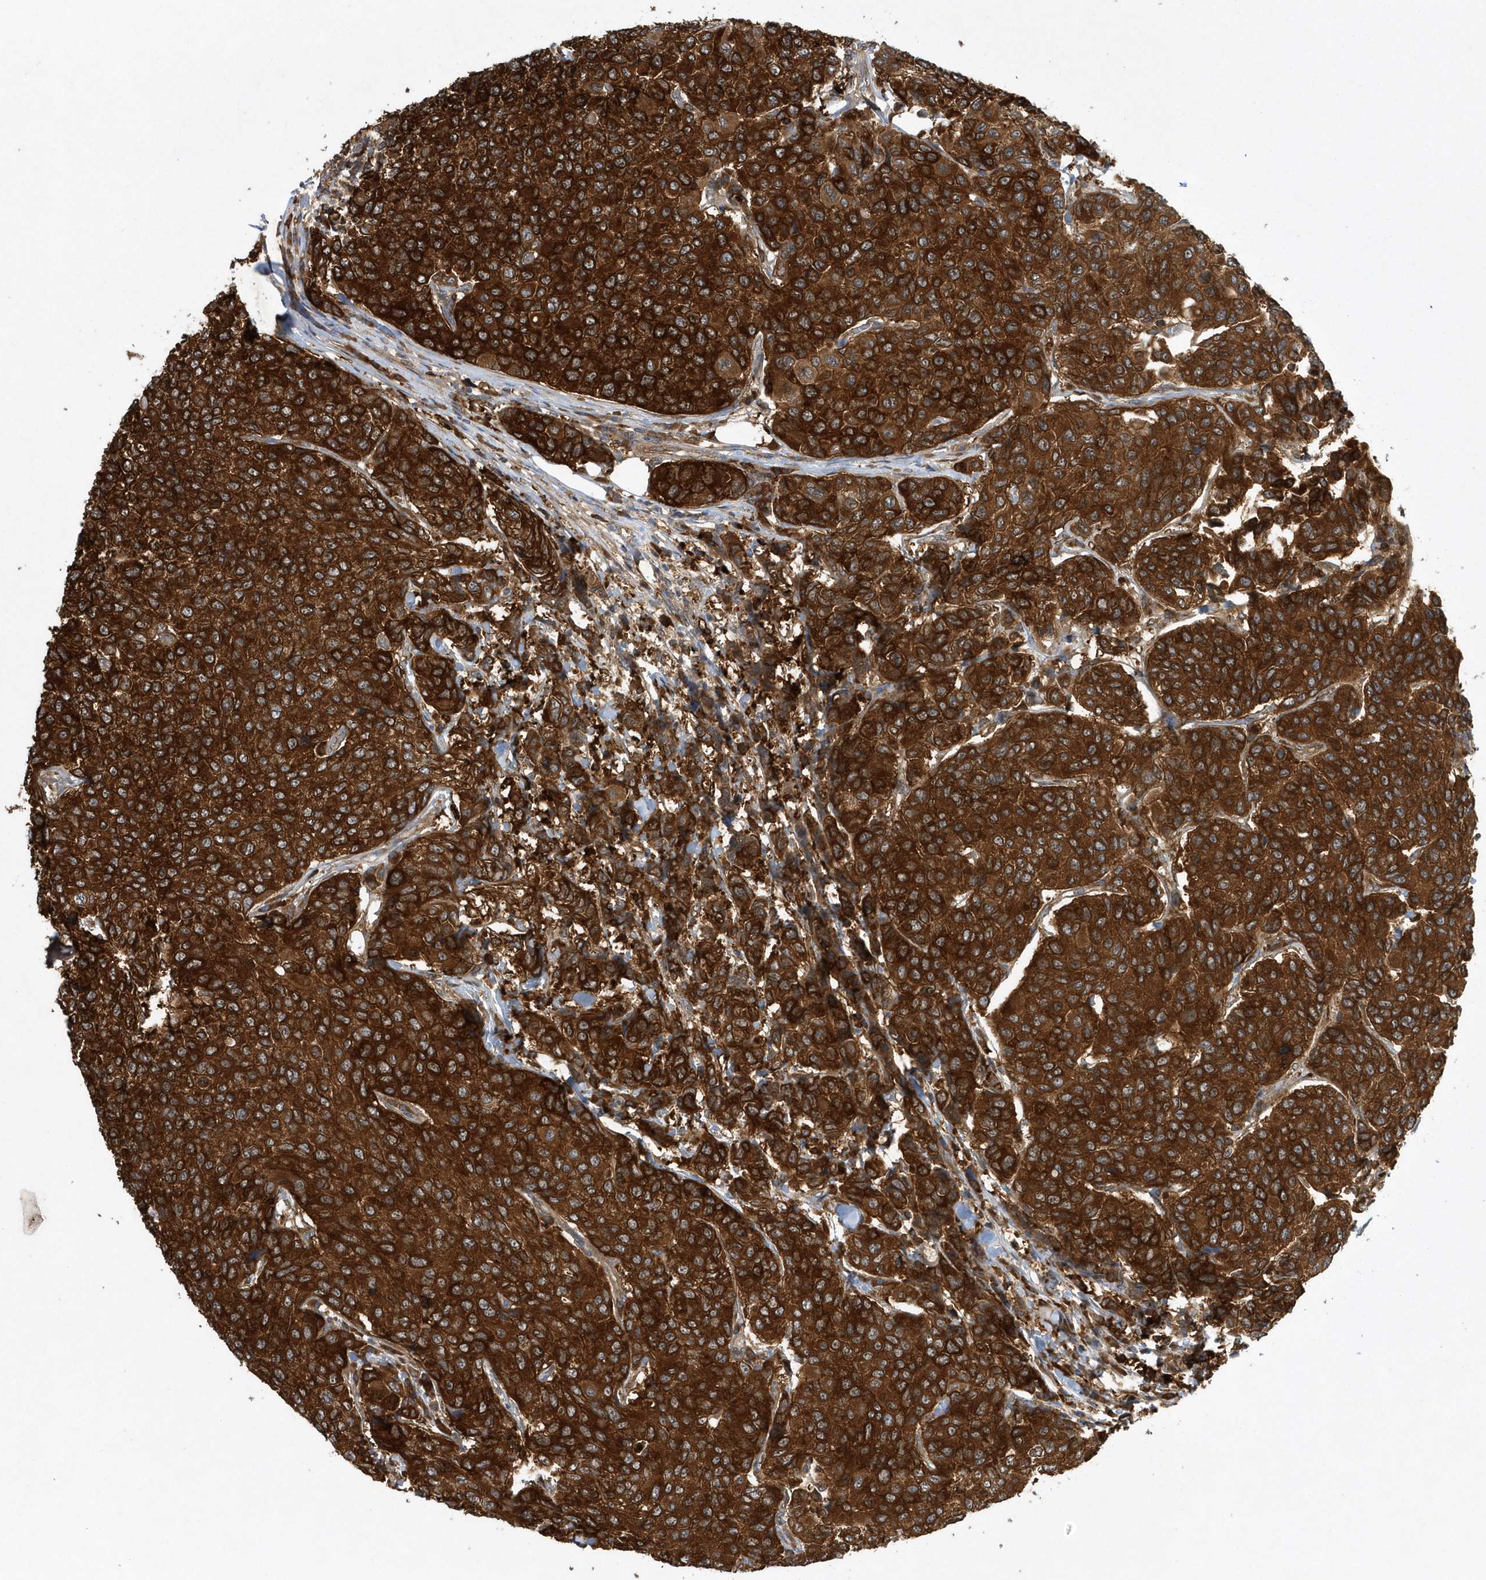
{"staining": {"intensity": "strong", "quantity": ">75%", "location": "cytoplasmic/membranous"}, "tissue": "breast cancer", "cell_type": "Tumor cells", "image_type": "cancer", "snomed": [{"axis": "morphology", "description": "Duct carcinoma"}, {"axis": "topography", "description": "Breast"}], "caption": "Immunohistochemistry (IHC) of breast infiltrating ductal carcinoma demonstrates high levels of strong cytoplasmic/membranous staining in about >75% of tumor cells. (DAB (3,3'-diaminobenzidine) IHC, brown staining for protein, blue staining for nuclei).", "gene": "PAICS", "patient": {"sex": "female", "age": 55}}